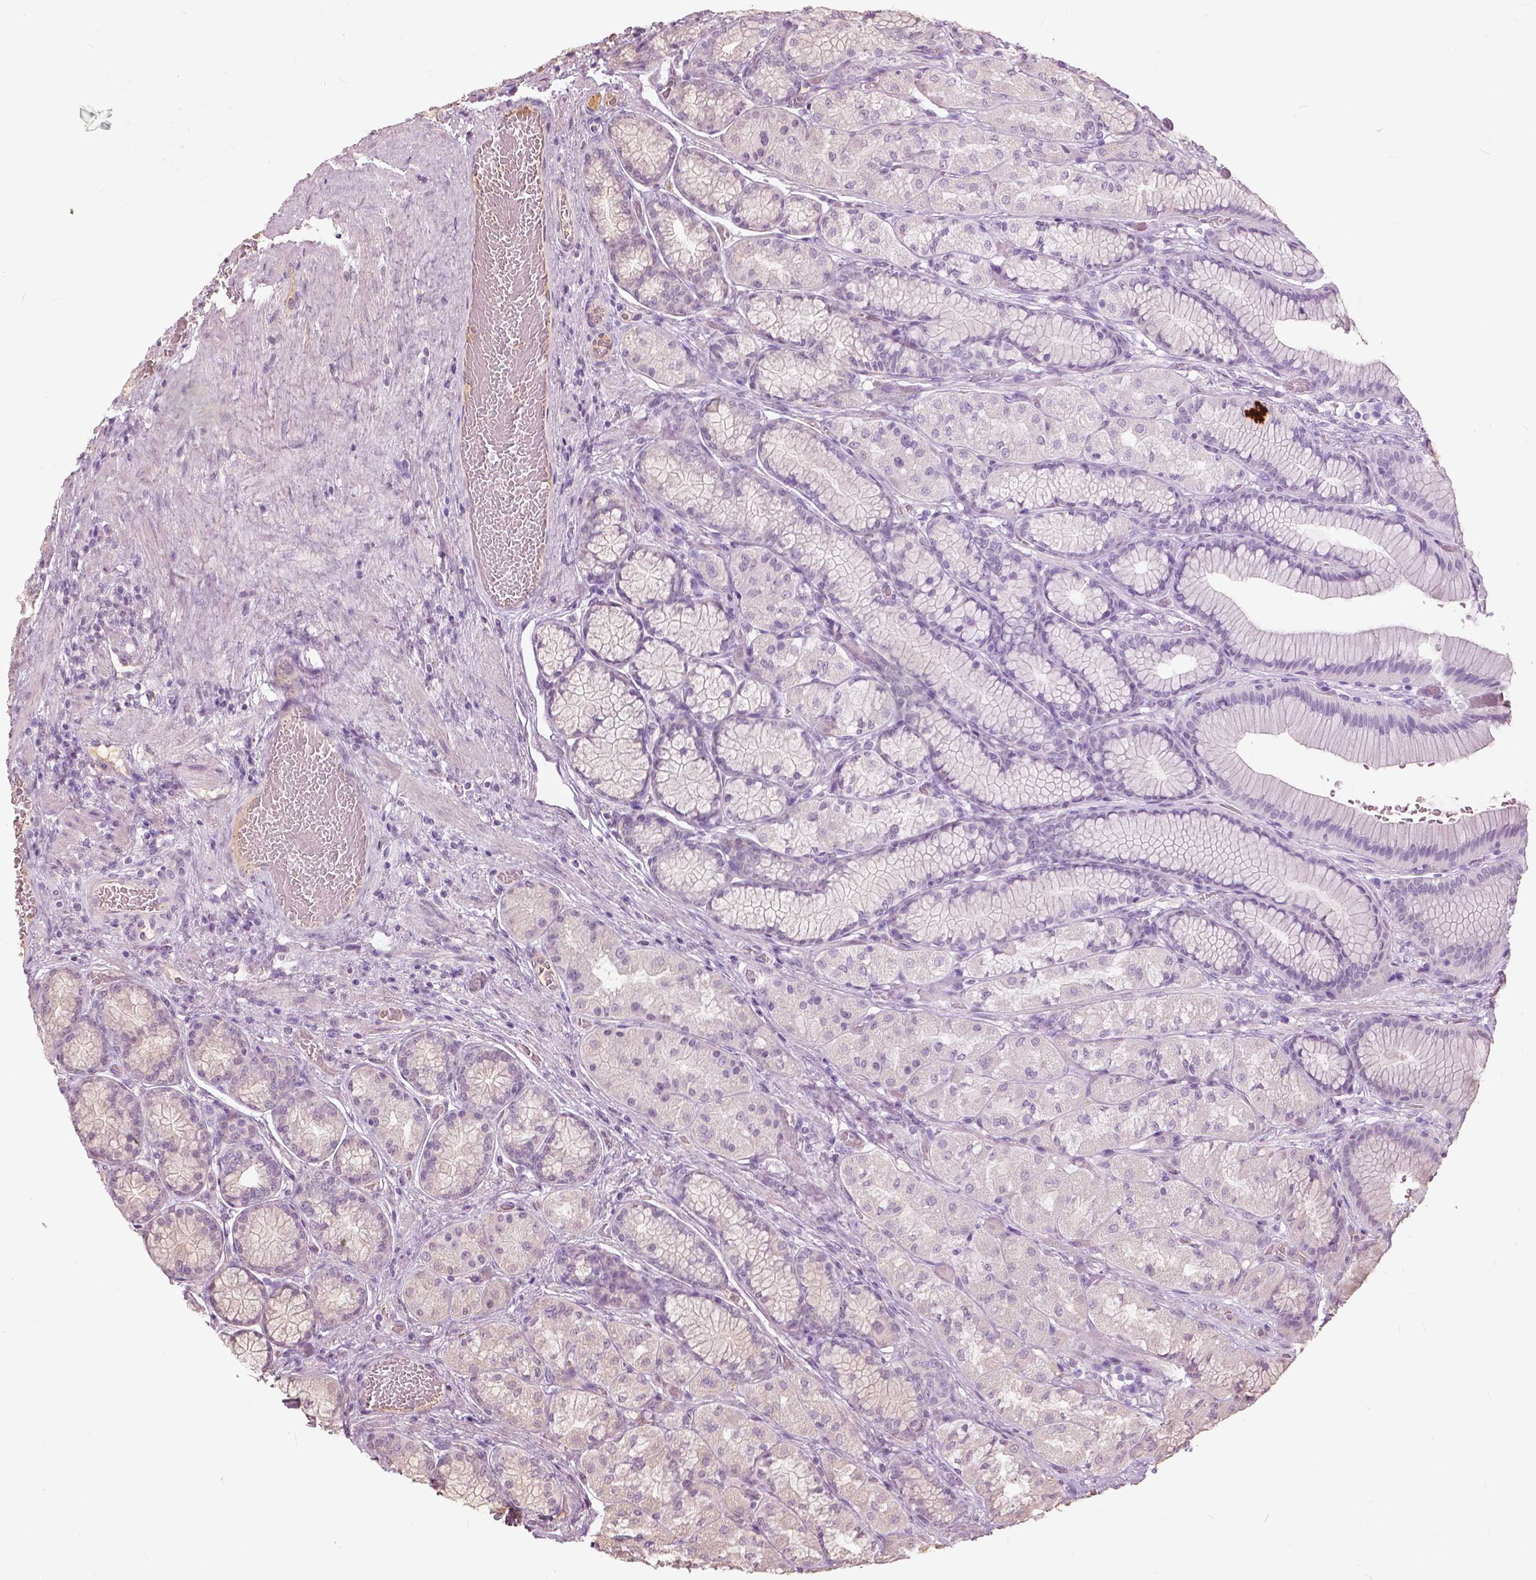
{"staining": {"intensity": "negative", "quantity": "none", "location": "none"}, "tissue": "stomach", "cell_type": "Glandular cells", "image_type": "normal", "snomed": [{"axis": "morphology", "description": "Normal tissue, NOS"}, {"axis": "morphology", "description": "Adenocarcinoma, NOS"}, {"axis": "morphology", "description": "Adenocarcinoma, High grade"}, {"axis": "topography", "description": "Stomach, upper"}, {"axis": "topography", "description": "Stomach"}], "caption": "Unremarkable stomach was stained to show a protein in brown. There is no significant positivity in glandular cells. (DAB (3,3'-diaminobenzidine) immunohistochemistry (IHC) with hematoxylin counter stain).", "gene": "ANGPTL4", "patient": {"sex": "female", "age": 65}}